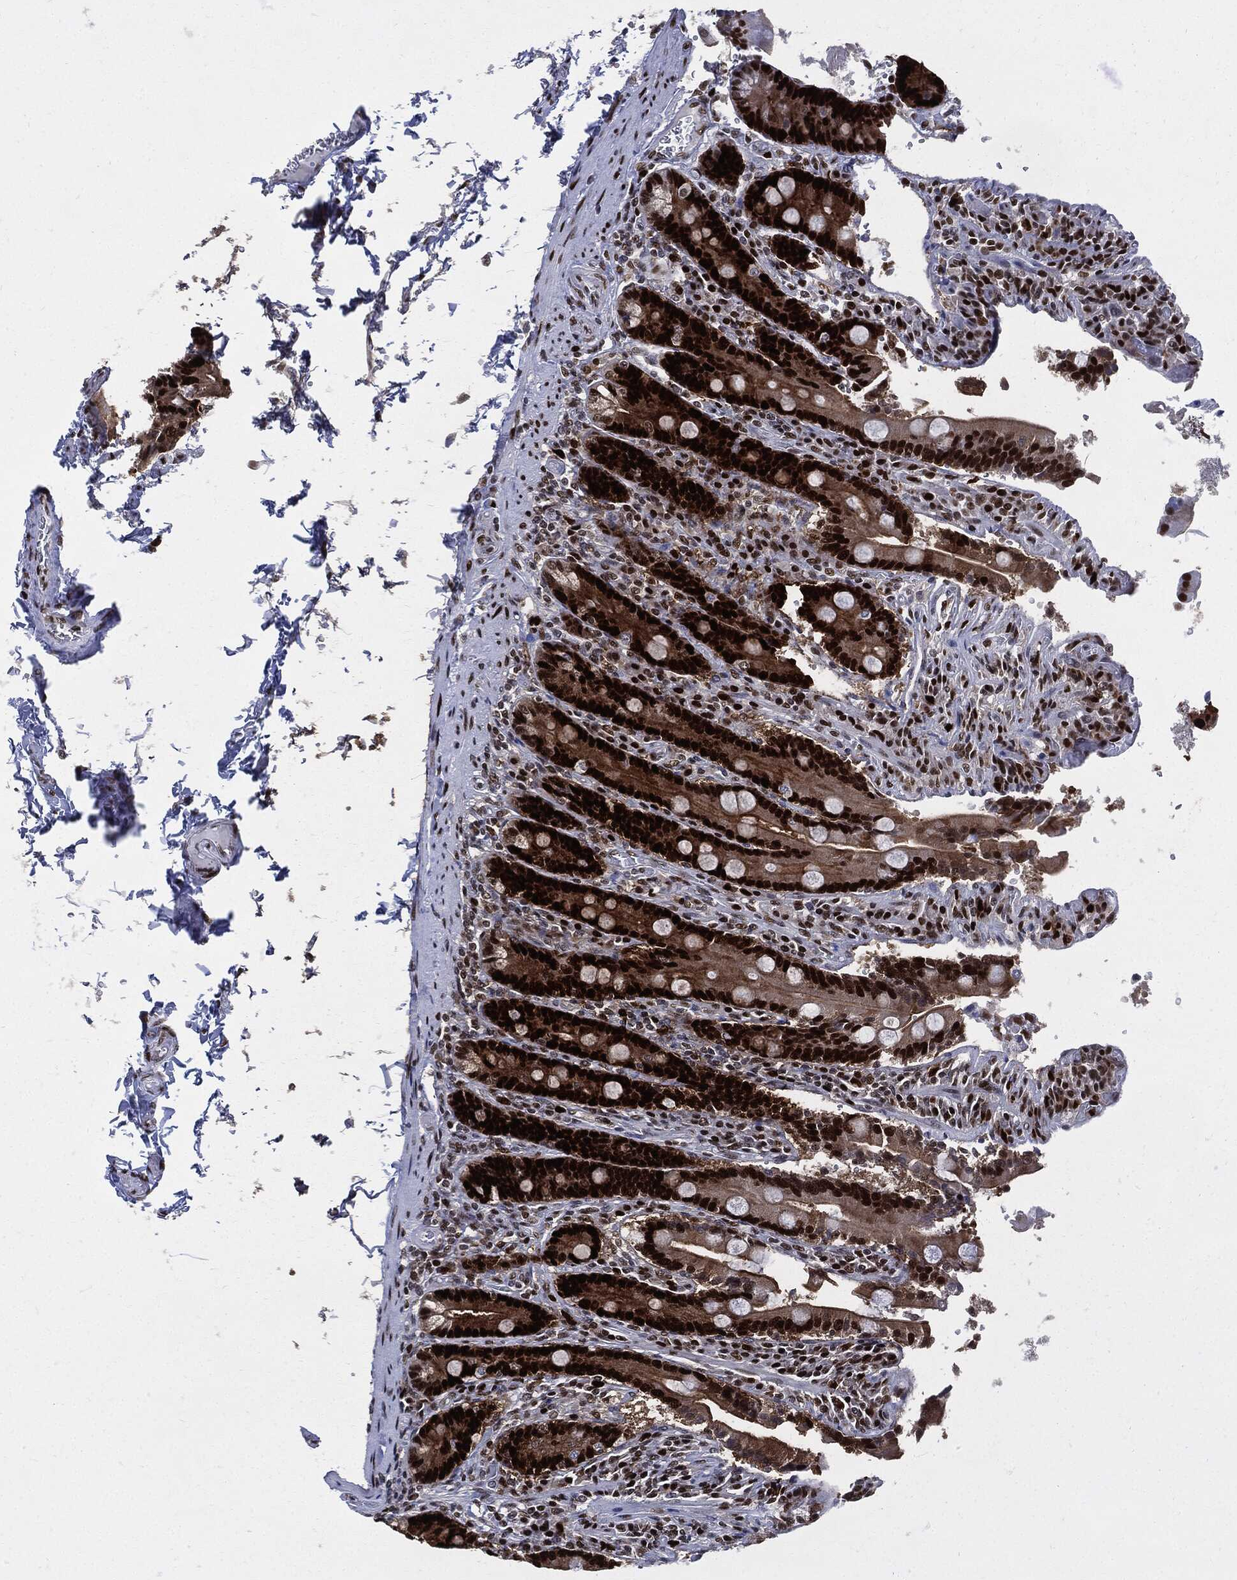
{"staining": {"intensity": "strong", "quantity": ">75%", "location": "nuclear"}, "tissue": "duodenum", "cell_type": "Glandular cells", "image_type": "normal", "snomed": [{"axis": "morphology", "description": "Normal tissue, NOS"}, {"axis": "topography", "description": "Duodenum"}], "caption": "Immunohistochemistry (IHC) of benign duodenum displays high levels of strong nuclear staining in approximately >75% of glandular cells. (DAB (3,3'-diaminobenzidine) IHC, brown staining for protein, blue staining for nuclei).", "gene": "PCNA", "patient": {"sex": "female", "age": 62}}